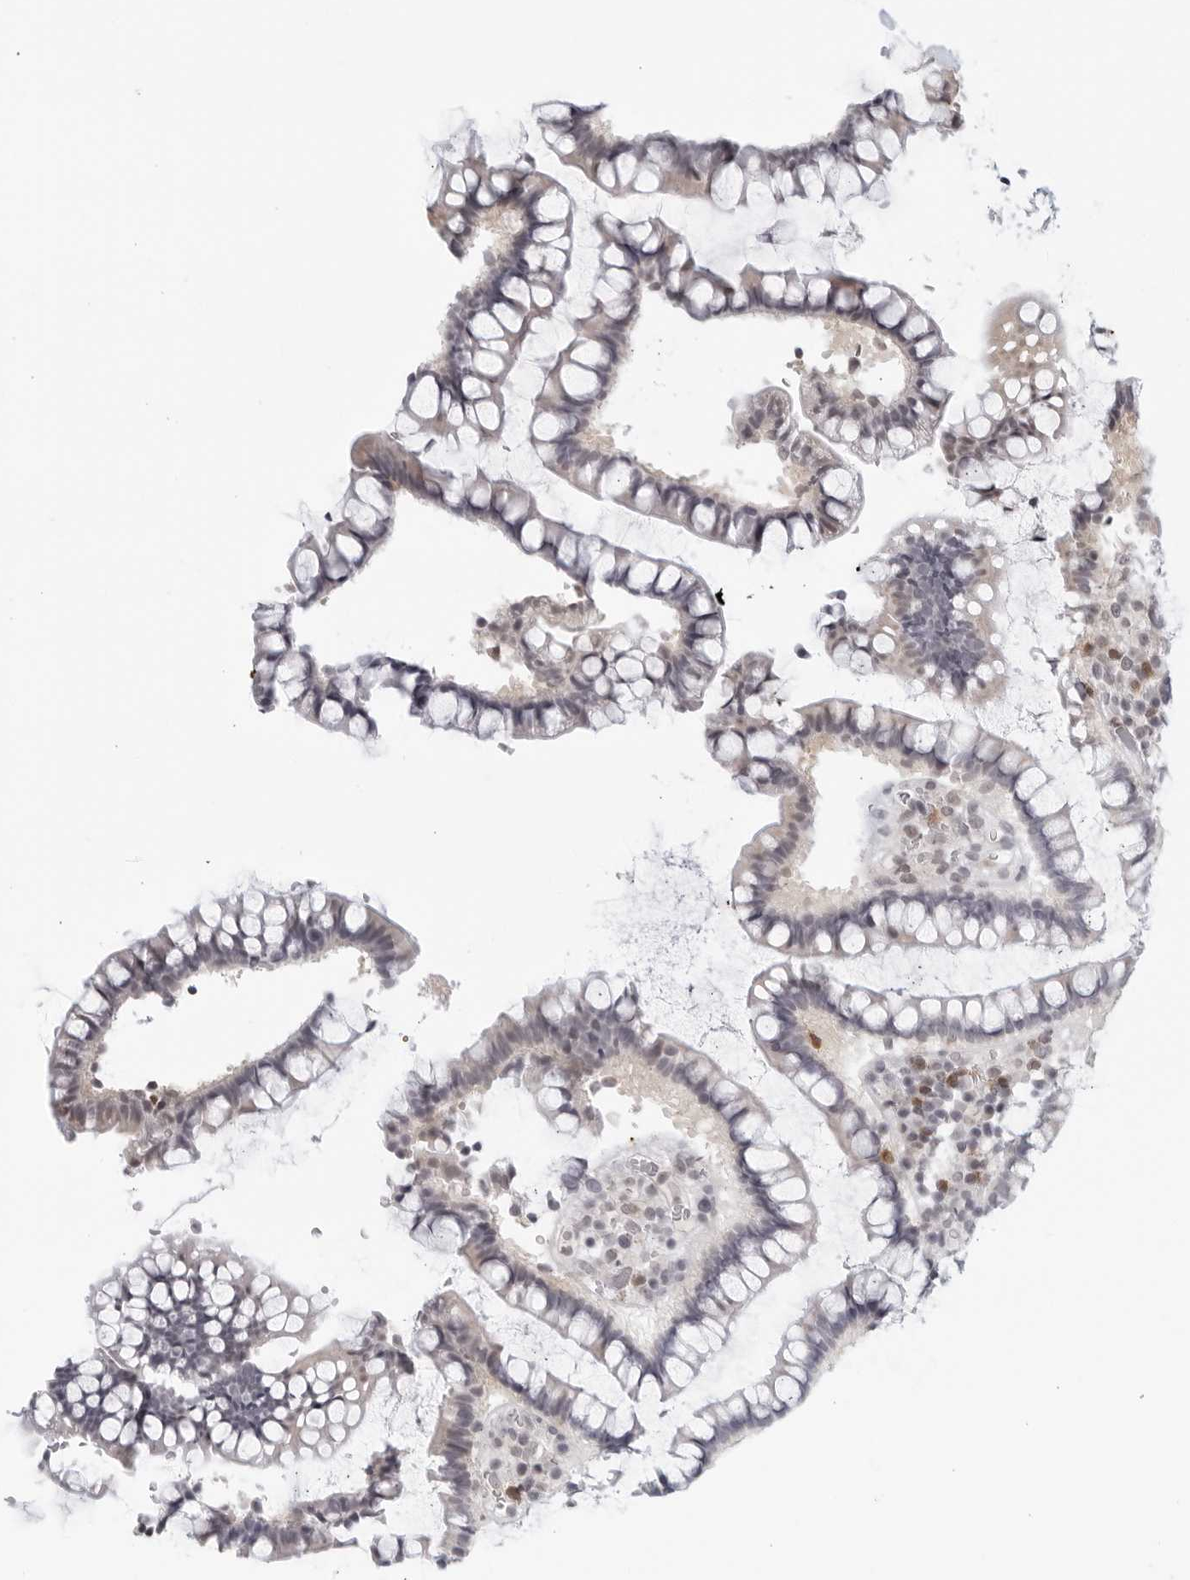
{"staining": {"intensity": "negative", "quantity": "none", "location": "none"}, "tissue": "colon", "cell_type": "Endothelial cells", "image_type": "normal", "snomed": [{"axis": "morphology", "description": "Normal tissue, NOS"}, {"axis": "topography", "description": "Colon"}], "caption": "IHC of benign colon reveals no positivity in endothelial cells.", "gene": "RAB11FIP3", "patient": {"sex": "female", "age": 79}}